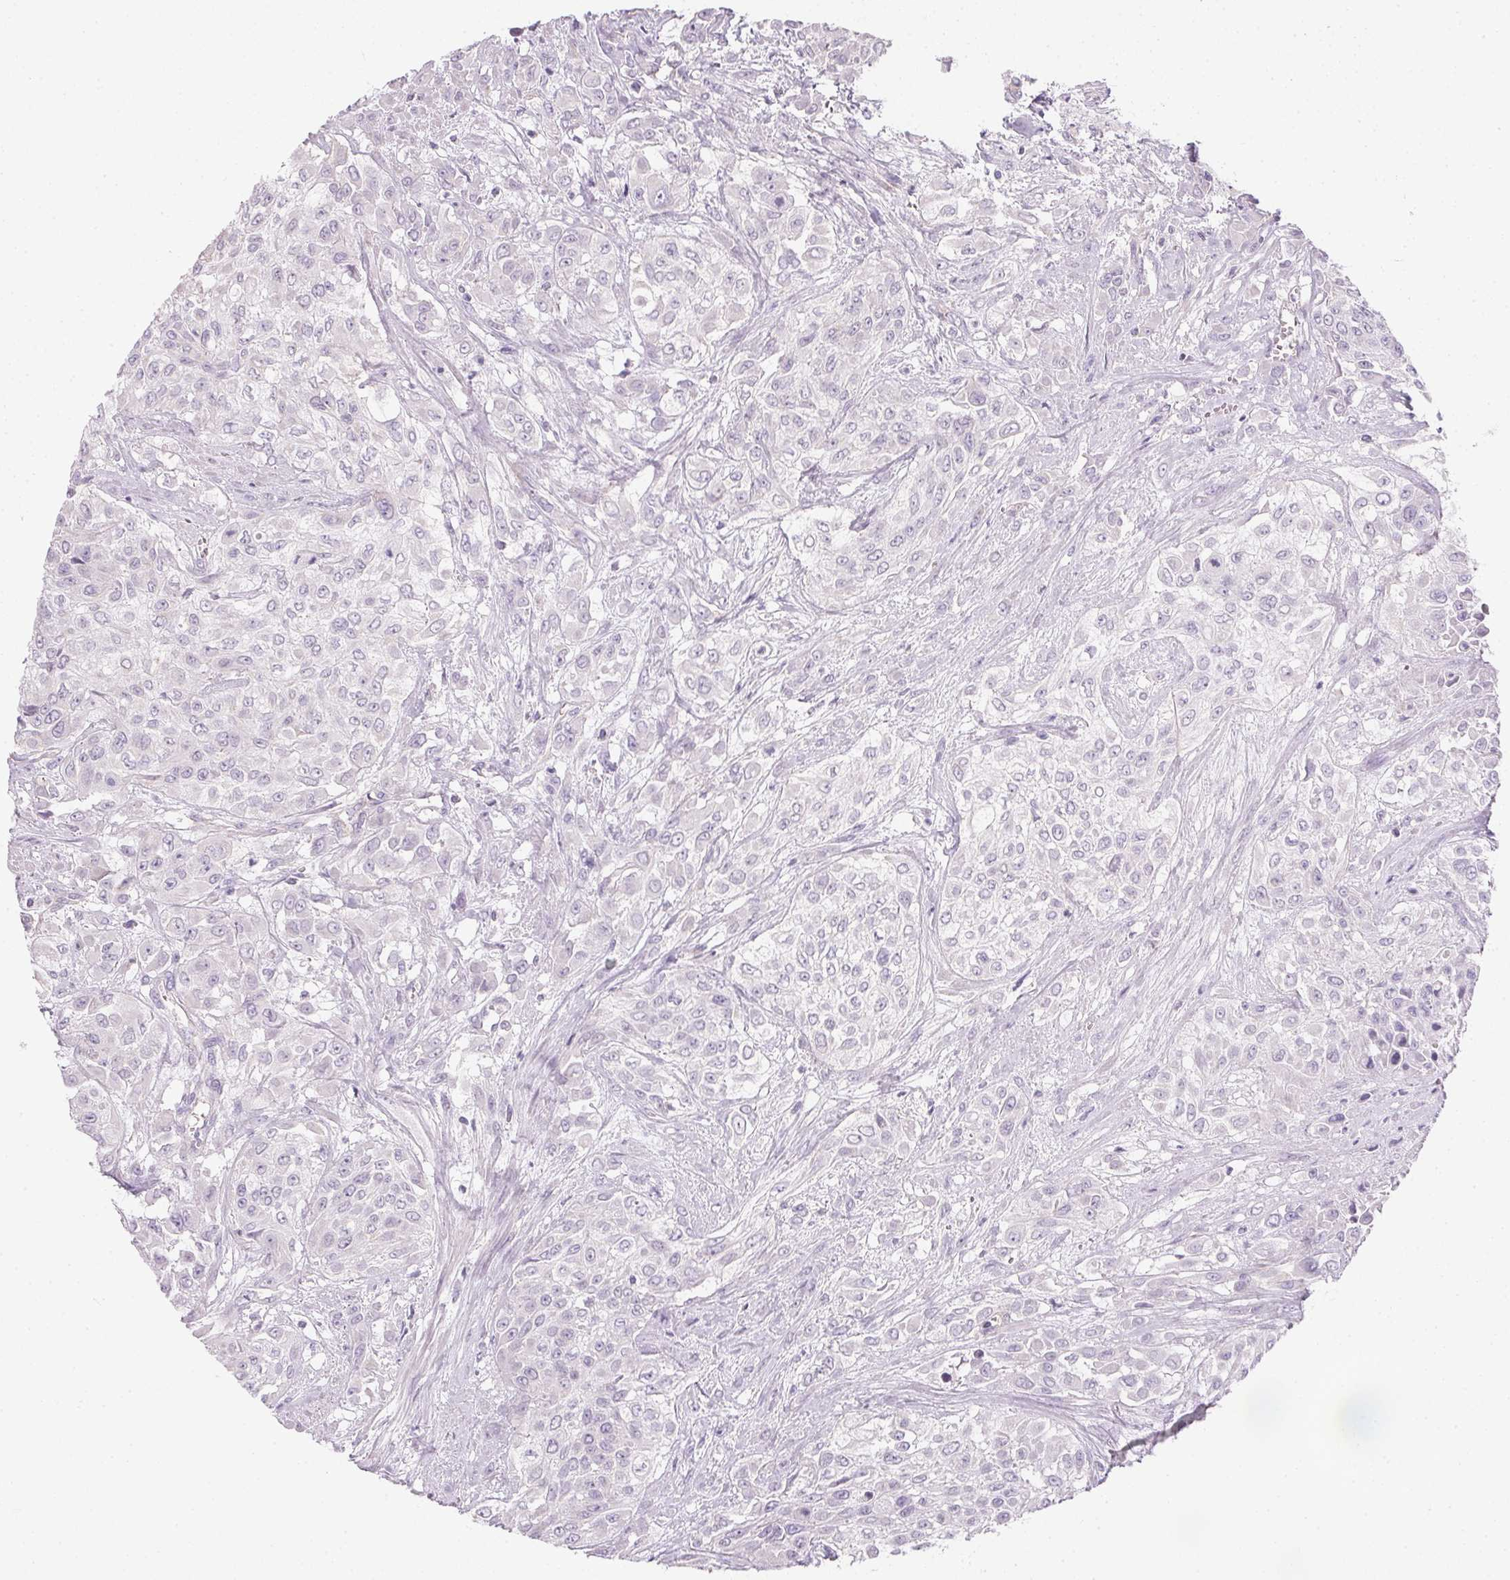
{"staining": {"intensity": "negative", "quantity": "none", "location": "none"}, "tissue": "urothelial cancer", "cell_type": "Tumor cells", "image_type": "cancer", "snomed": [{"axis": "morphology", "description": "Urothelial carcinoma, High grade"}, {"axis": "topography", "description": "Urinary bladder"}], "caption": "IHC photomicrograph of human urothelial carcinoma (high-grade) stained for a protein (brown), which demonstrates no expression in tumor cells. Nuclei are stained in blue.", "gene": "SMYD1", "patient": {"sex": "male", "age": 57}}